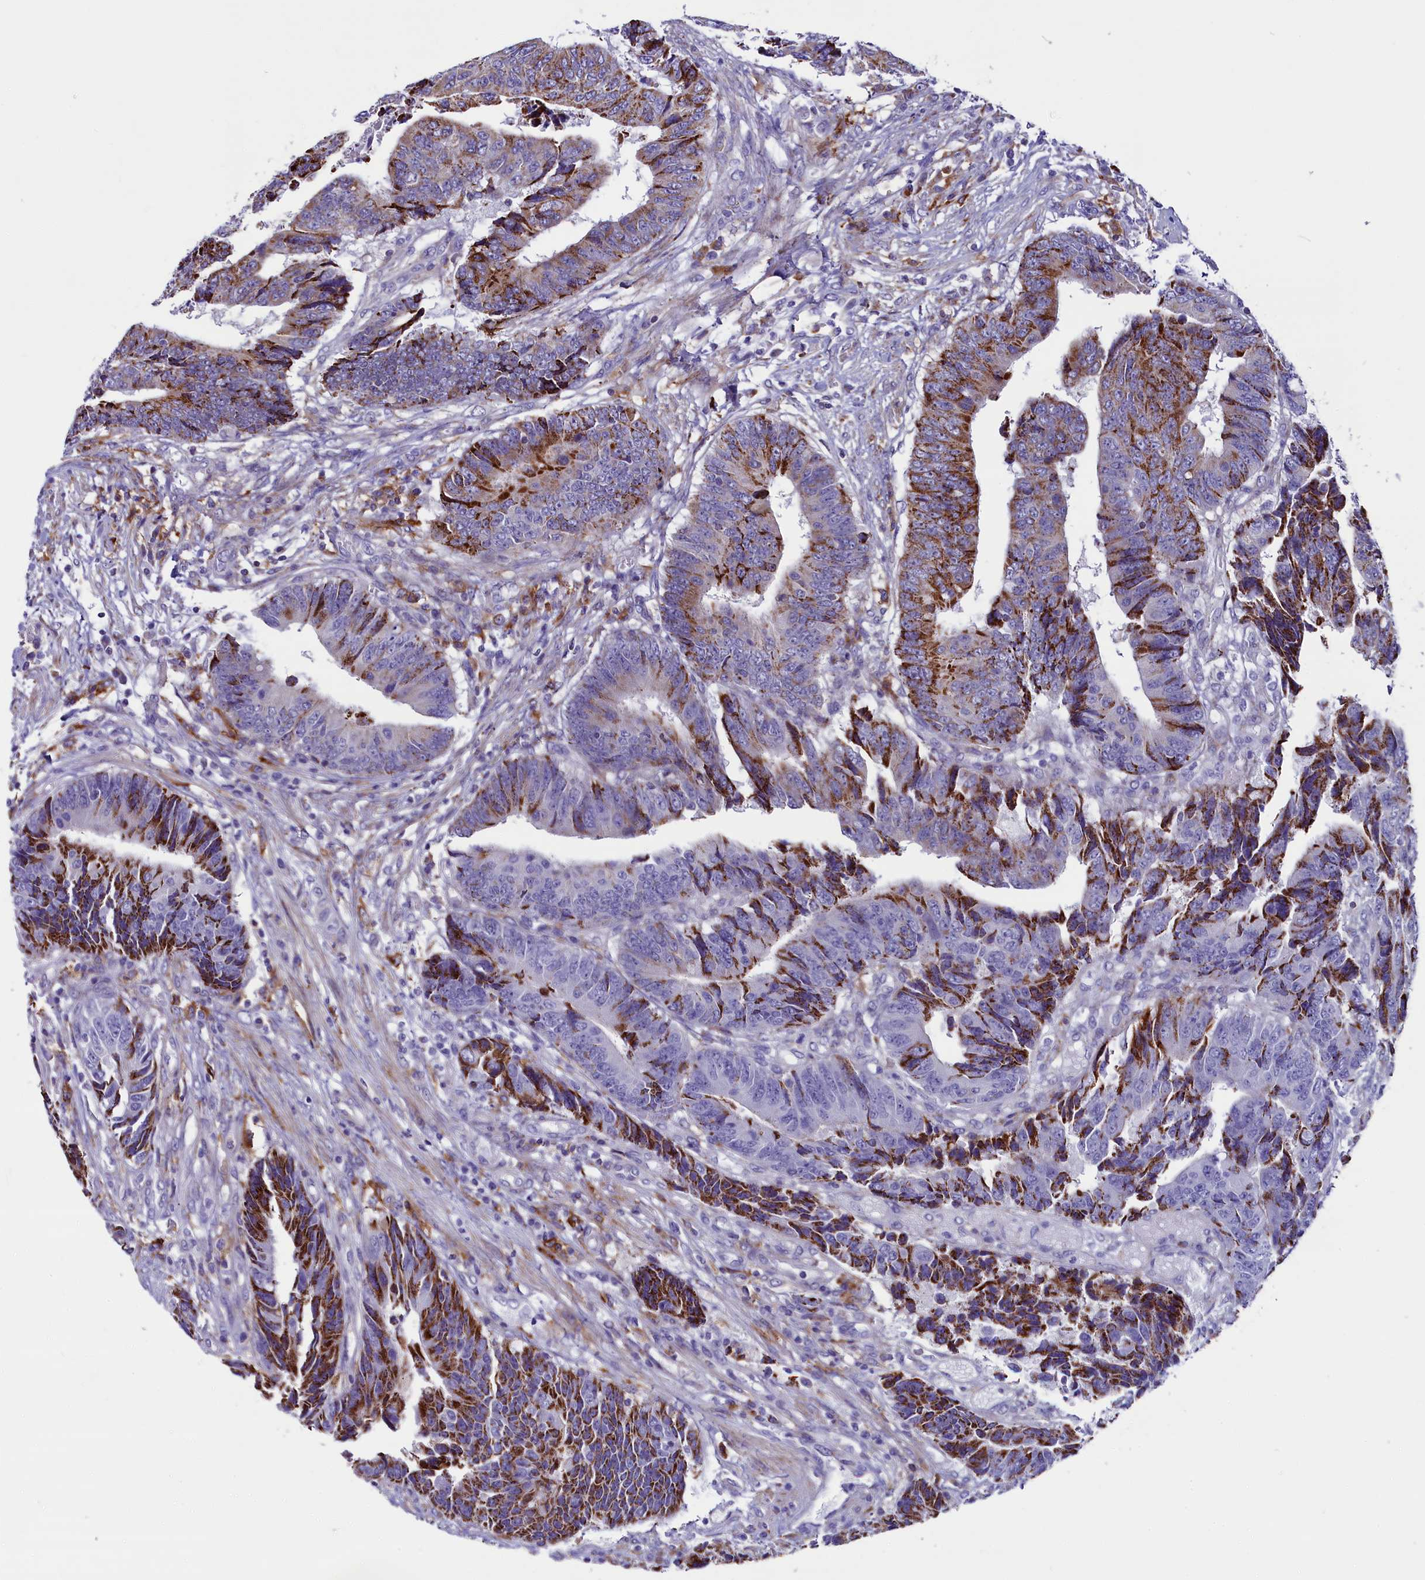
{"staining": {"intensity": "moderate", "quantity": "25%-75%", "location": "cytoplasmic/membranous"}, "tissue": "colorectal cancer", "cell_type": "Tumor cells", "image_type": "cancer", "snomed": [{"axis": "morphology", "description": "Adenocarcinoma, NOS"}, {"axis": "topography", "description": "Rectum"}], "caption": "An image showing moderate cytoplasmic/membranous staining in about 25%-75% of tumor cells in colorectal adenocarcinoma, as visualized by brown immunohistochemical staining.", "gene": "IL20RA", "patient": {"sex": "male", "age": 84}}